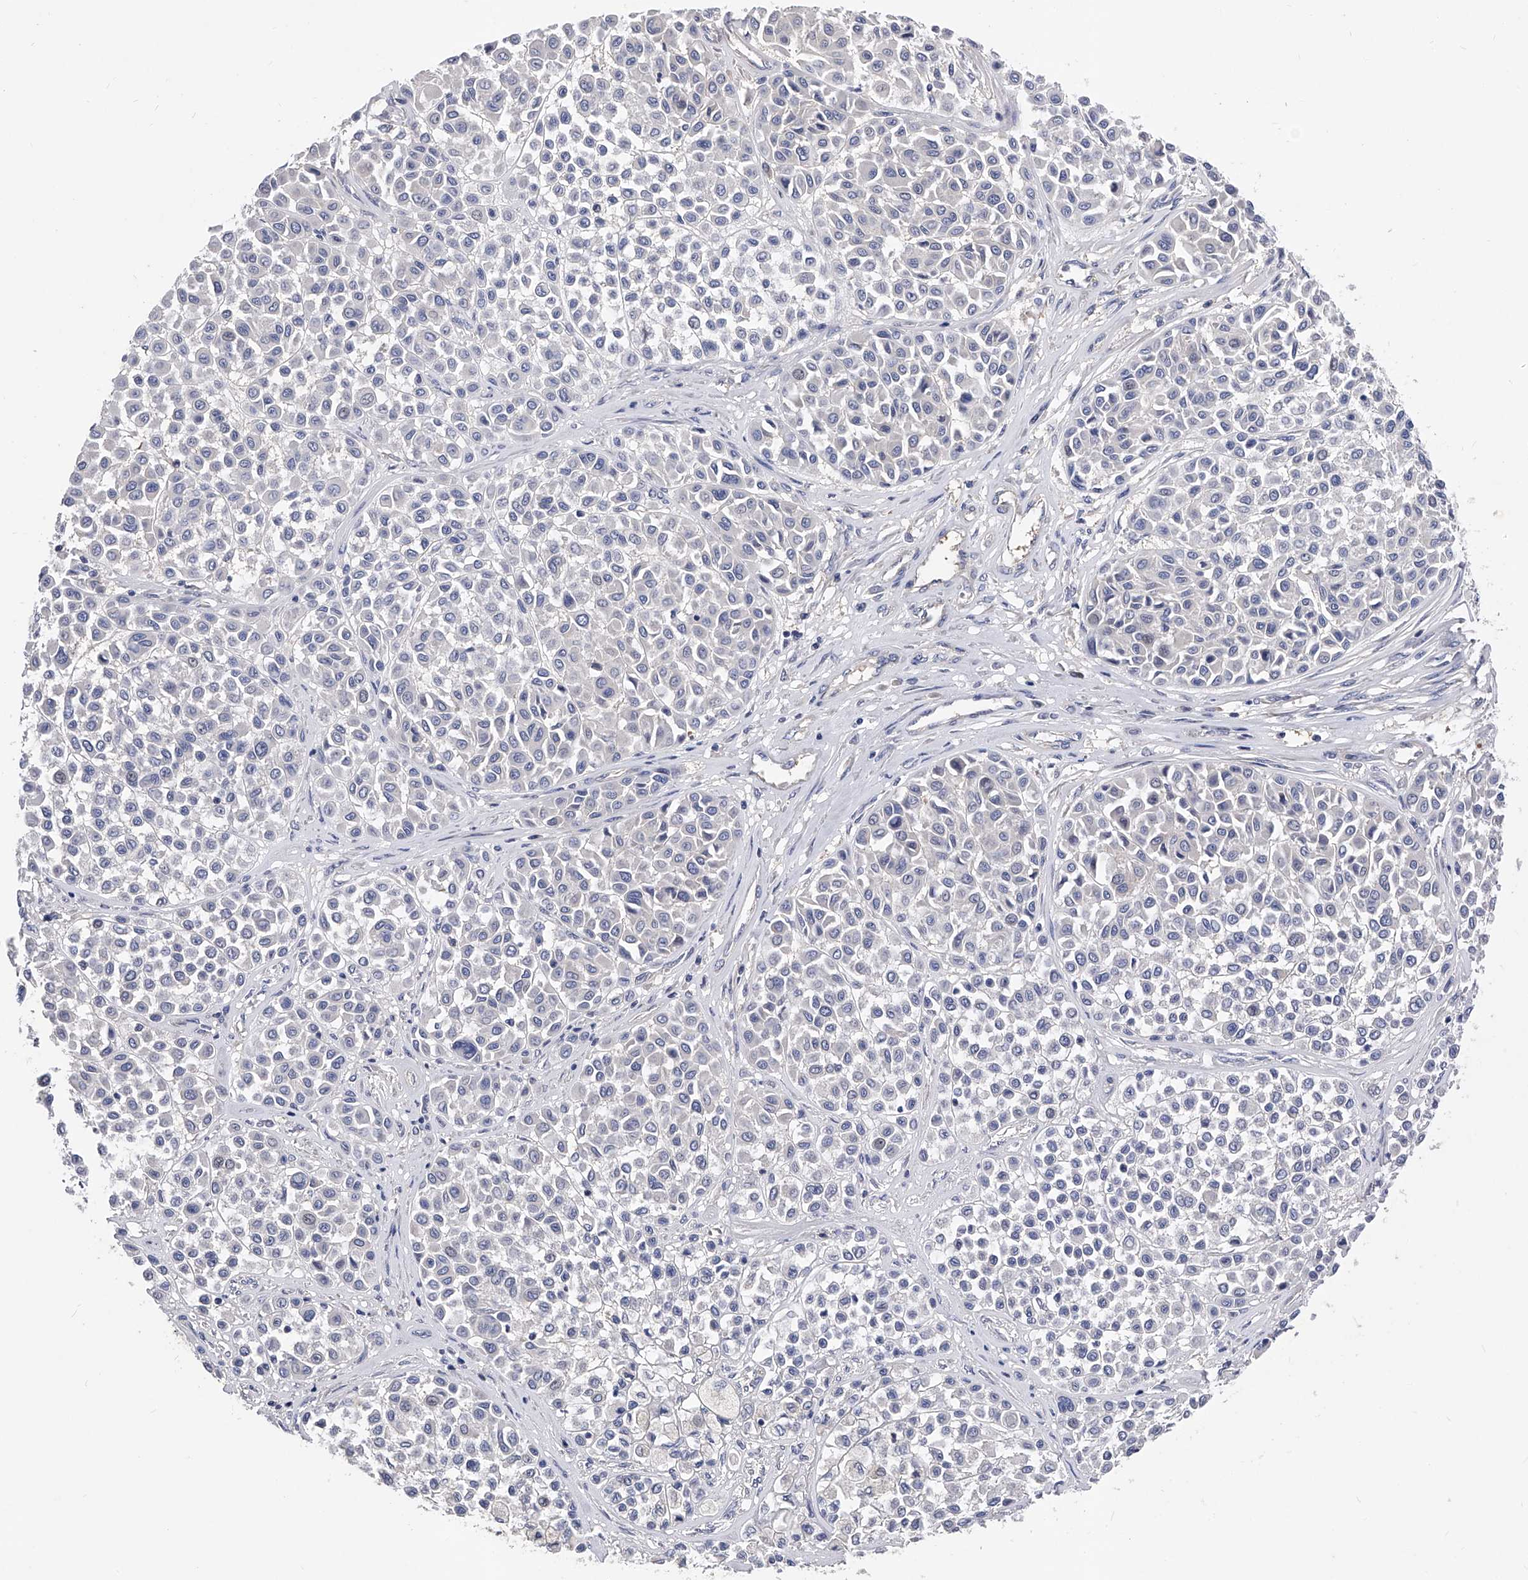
{"staining": {"intensity": "negative", "quantity": "none", "location": "none"}, "tissue": "melanoma", "cell_type": "Tumor cells", "image_type": "cancer", "snomed": [{"axis": "morphology", "description": "Malignant melanoma, Metastatic site"}, {"axis": "topography", "description": "Soft tissue"}], "caption": "Image shows no protein positivity in tumor cells of malignant melanoma (metastatic site) tissue.", "gene": "PPP5C", "patient": {"sex": "male", "age": 41}}